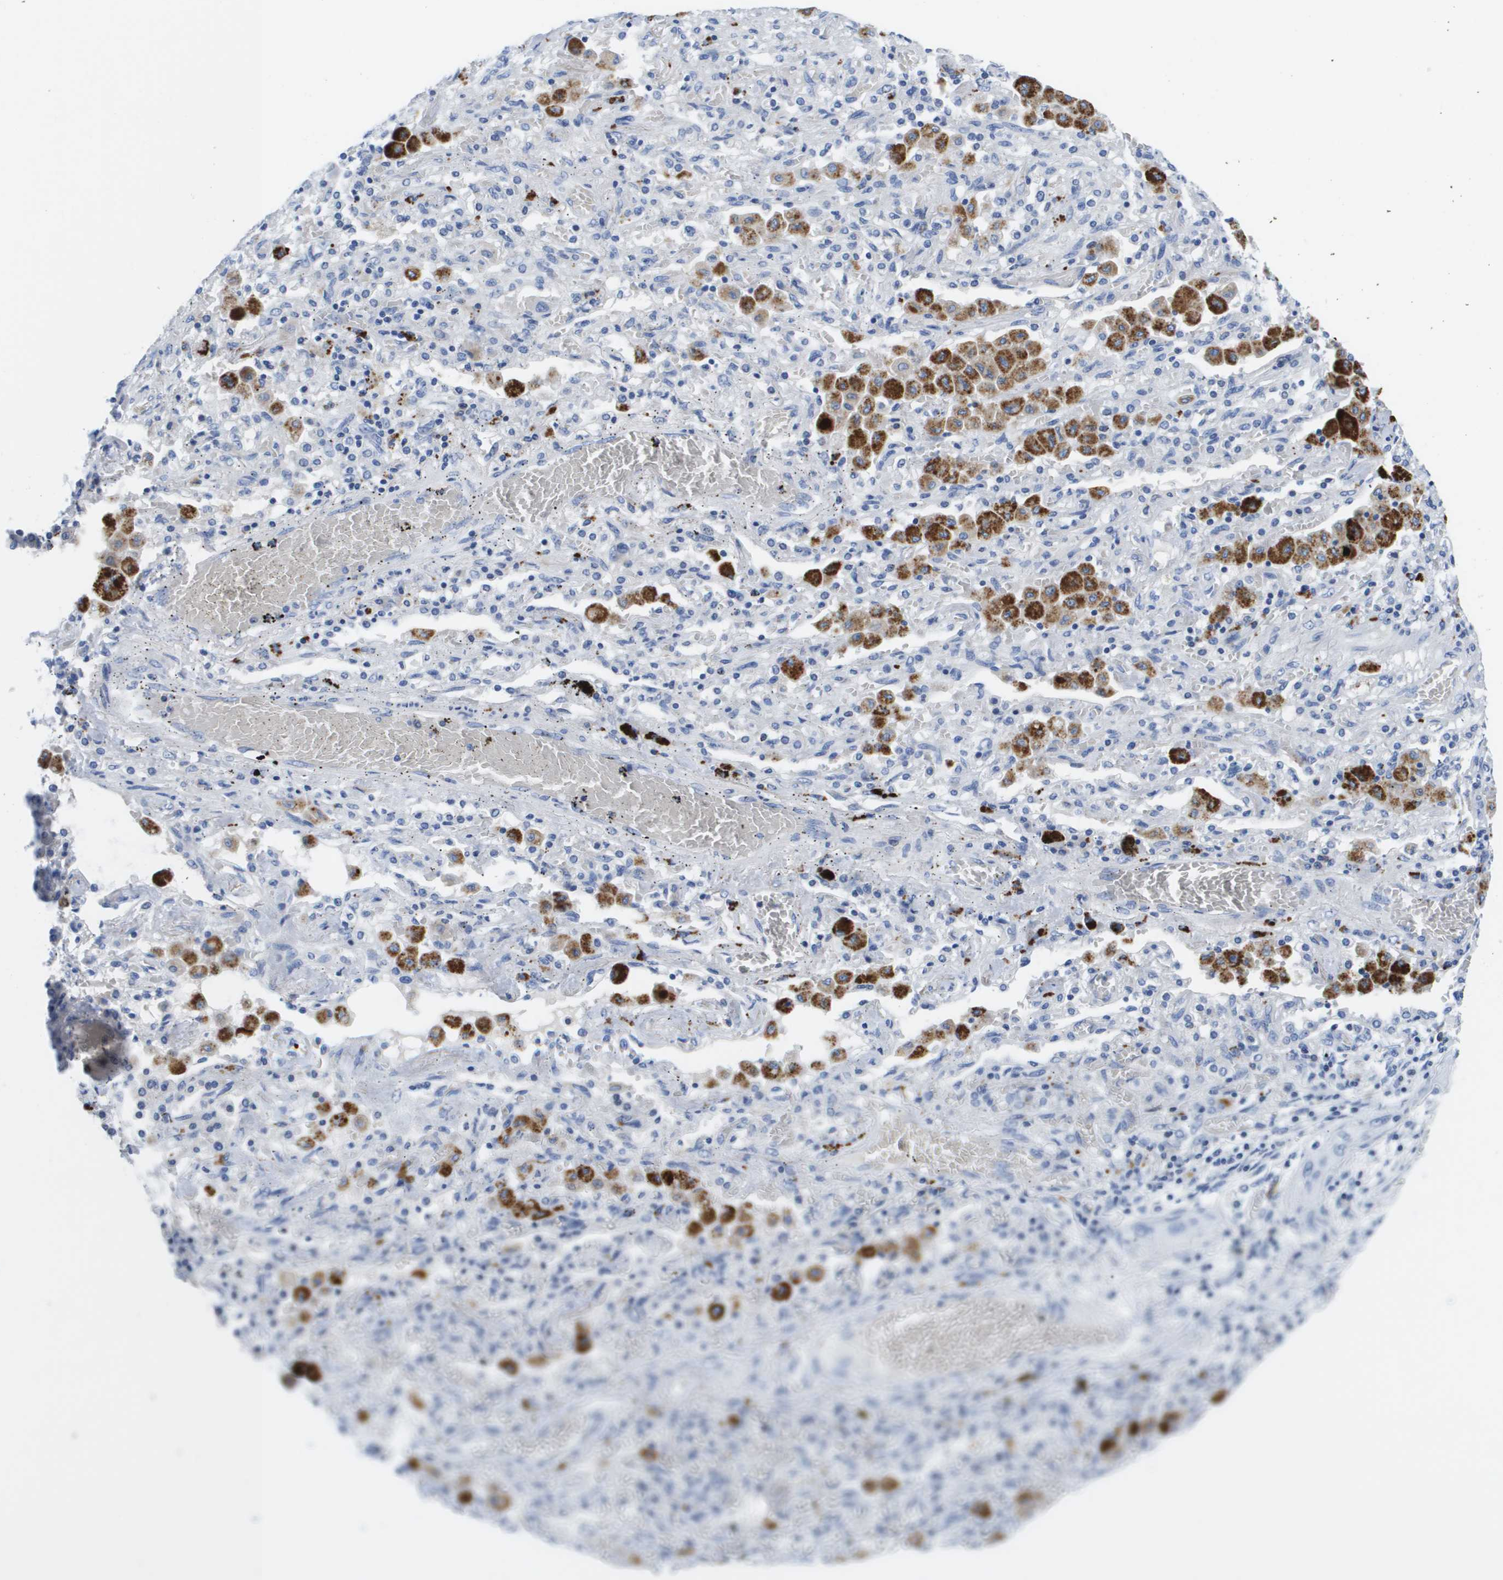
{"staining": {"intensity": "negative", "quantity": "none", "location": "none"}, "tissue": "lung cancer", "cell_type": "Tumor cells", "image_type": "cancer", "snomed": [{"axis": "morphology", "description": "Squamous cell carcinoma, NOS"}, {"axis": "topography", "description": "Lung"}], "caption": "A high-resolution photomicrograph shows IHC staining of lung cancer (squamous cell carcinoma), which displays no significant staining in tumor cells.", "gene": "MS4A1", "patient": {"sex": "female", "age": 47}}